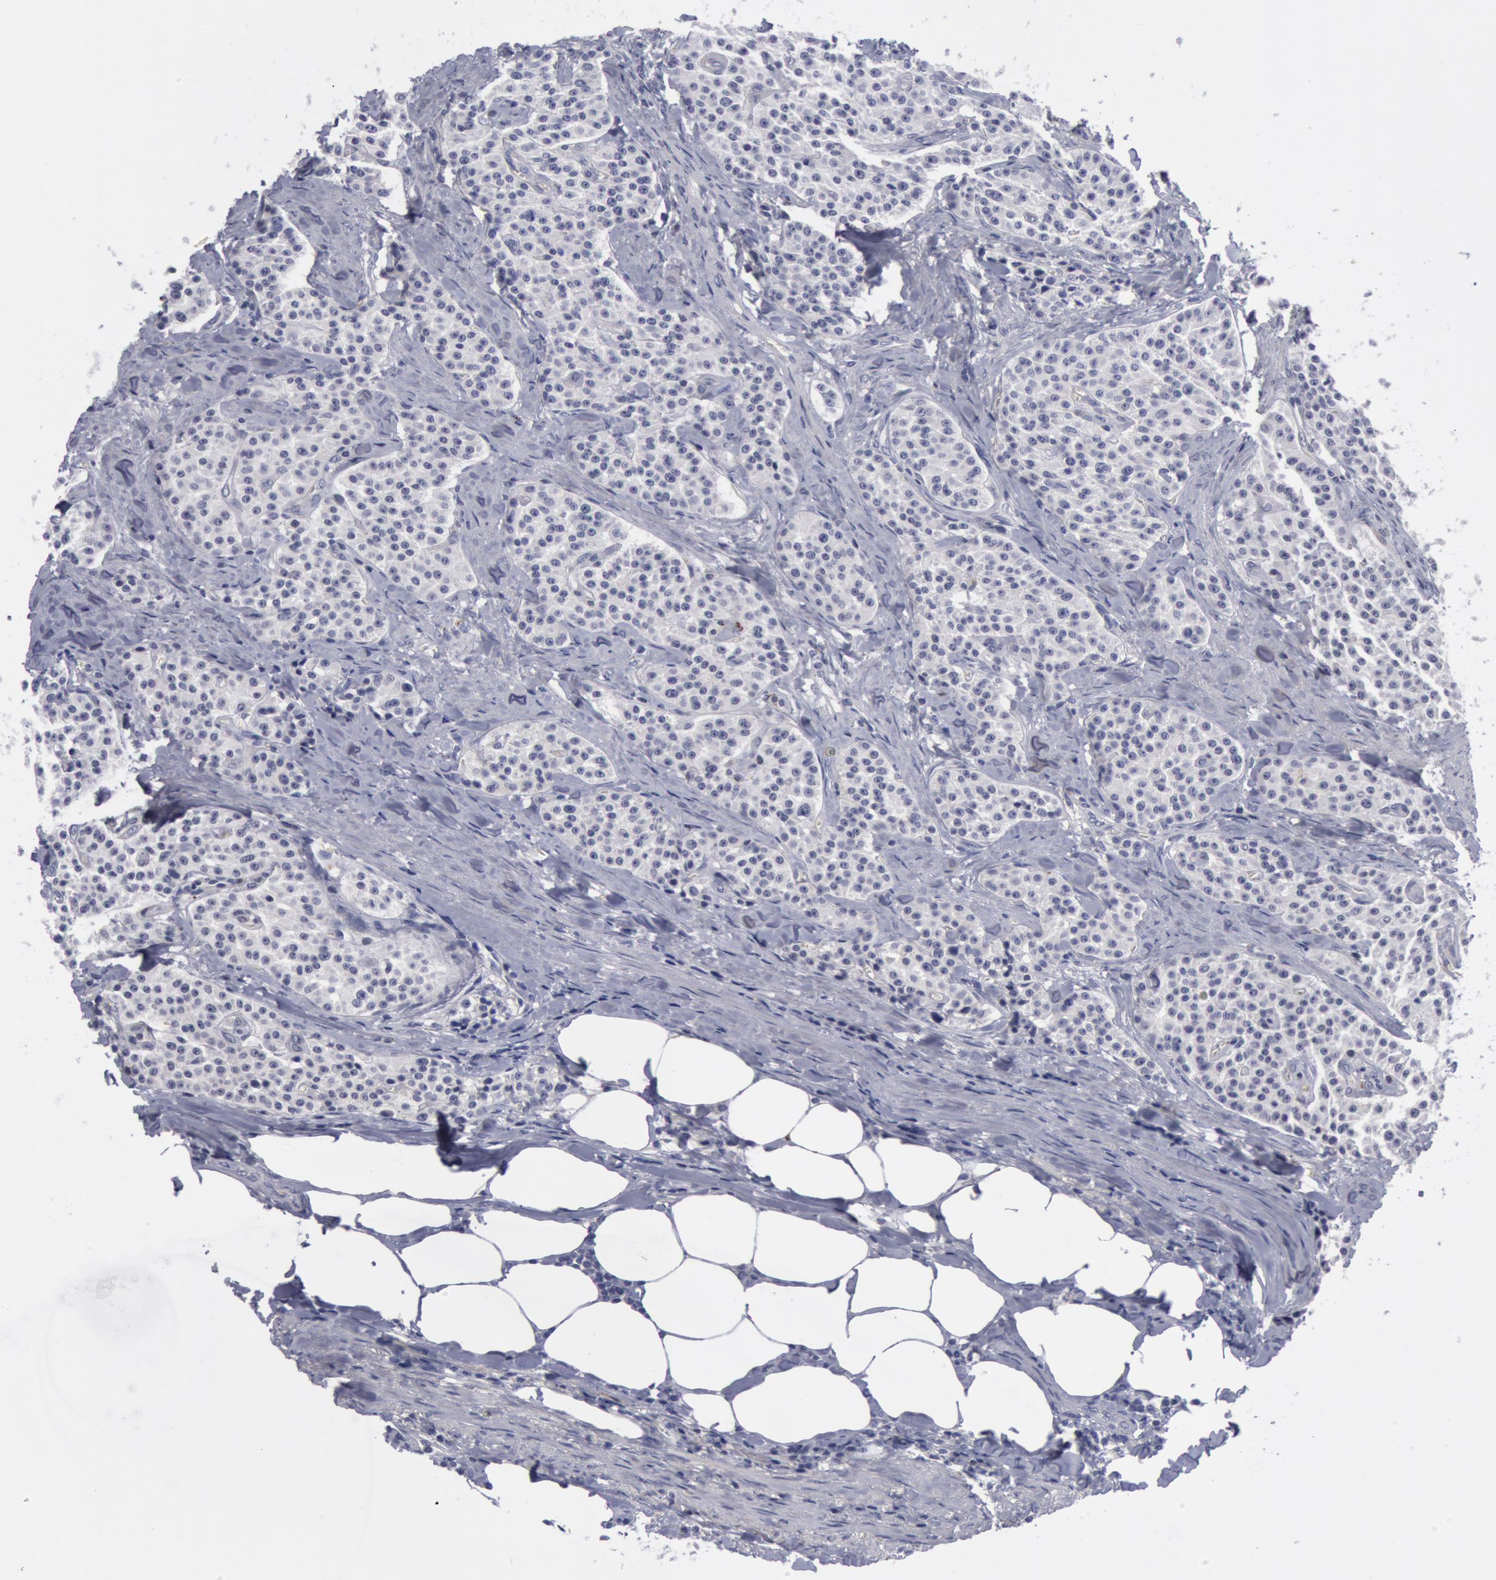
{"staining": {"intensity": "negative", "quantity": "none", "location": "none"}, "tissue": "carcinoid", "cell_type": "Tumor cells", "image_type": "cancer", "snomed": [{"axis": "morphology", "description": "Carcinoid, malignant, NOS"}, {"axis": "topography", "description": "Stomach"}], "caption": "The image shows no staining of tumor cells in malignant carcinoid.", "gene": "NLGN4X", "patient": {"sex": "female", "age": 76}}